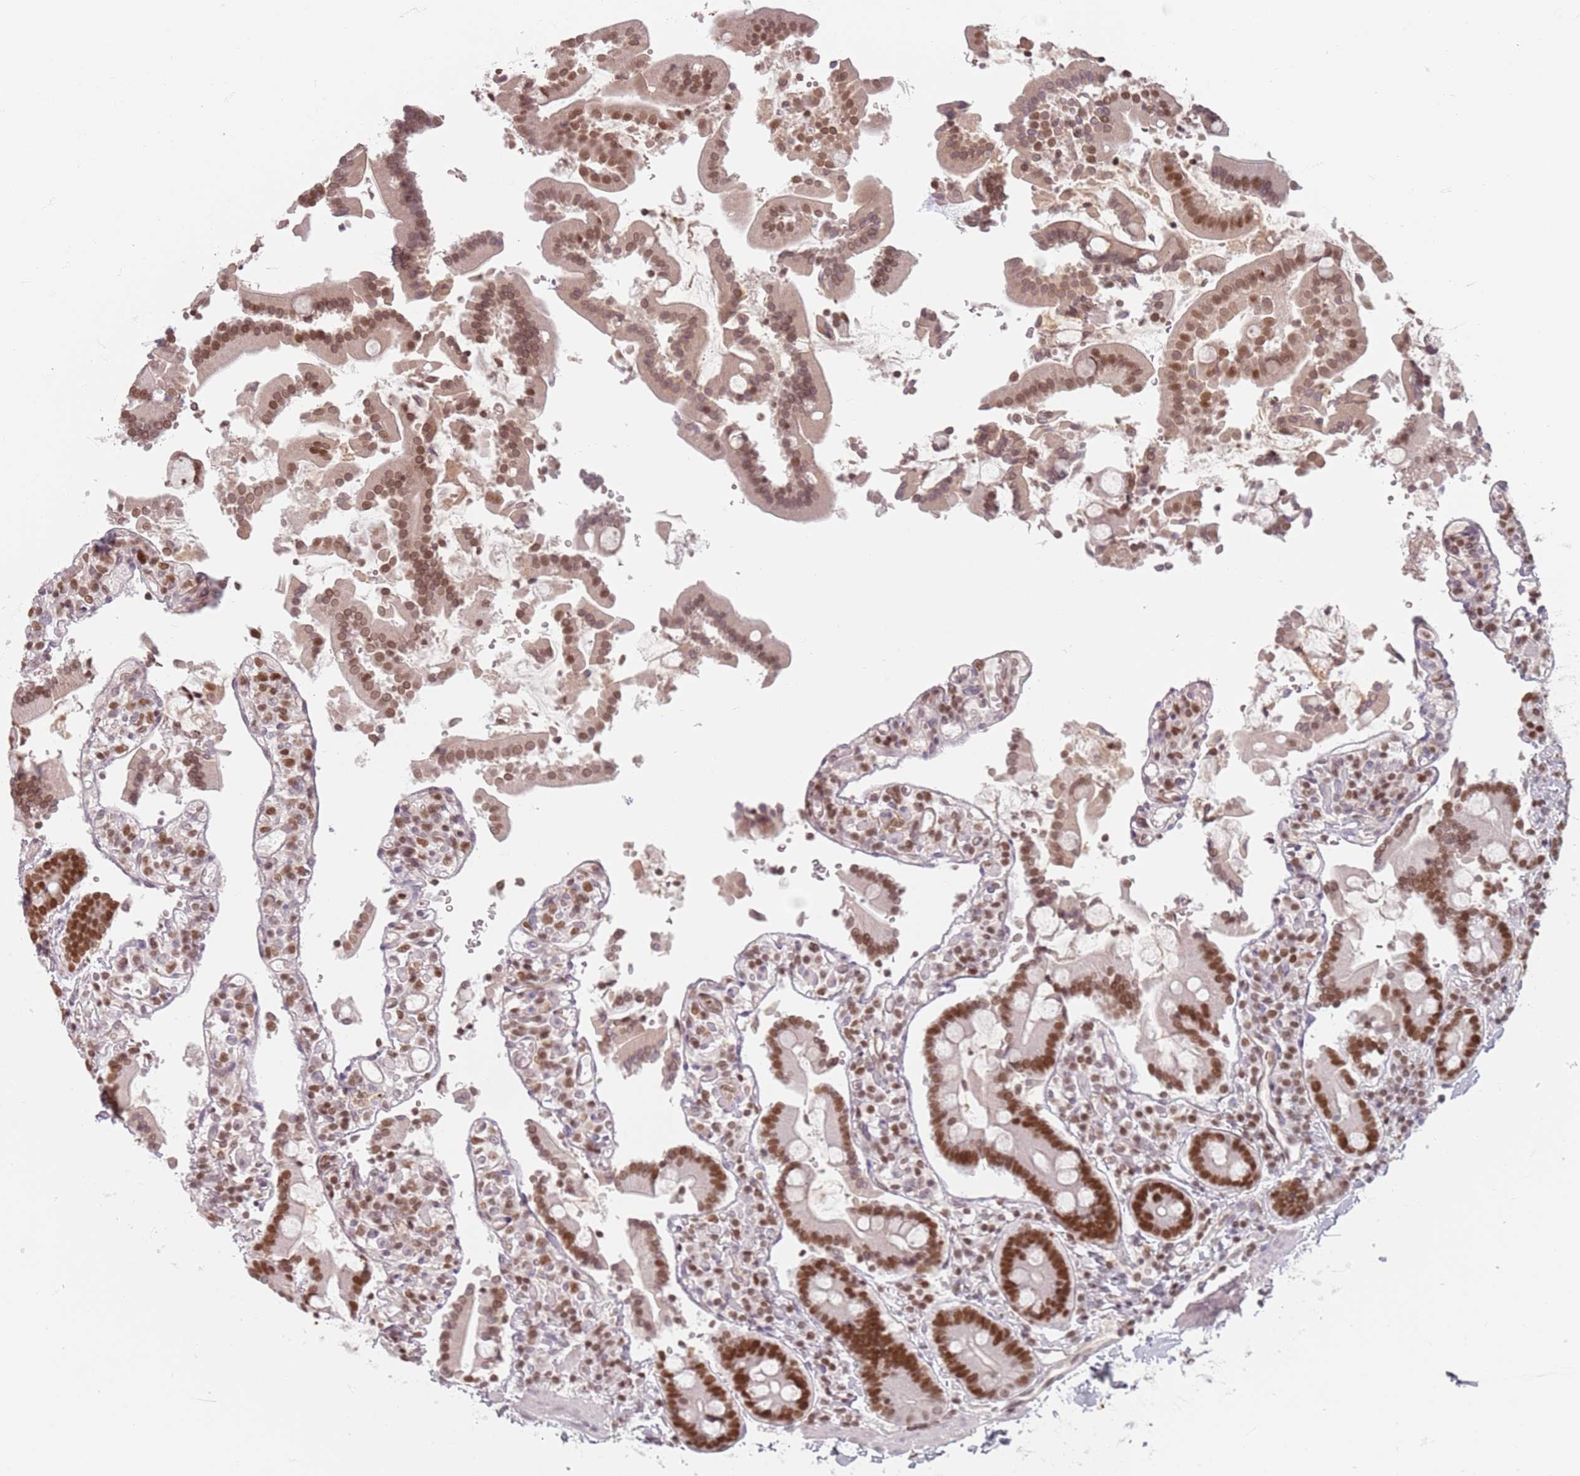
{"staining": {"intensity": "strong", "quantity": ">75%", "location": "nuclear"}, "tissue": "duodenum", "cell_type": "Glandular cells", "image_type": "normal", "snomed": [{"axis": "morphology", "description": "Normal tissue, NOS"}, {"axis": "topography", "description": "Duodenum"}], "caption": "Protein staining of normal duodenum reveals strong nuclear expression in approximately >75% of glandular cells. The staining is performed using DAB brown chromogen to label protein expression. The nuclei are counter-stained blue using hematoxylin.", "gene": "NUP50", "patient": {"sex": "male", "age": 55}}